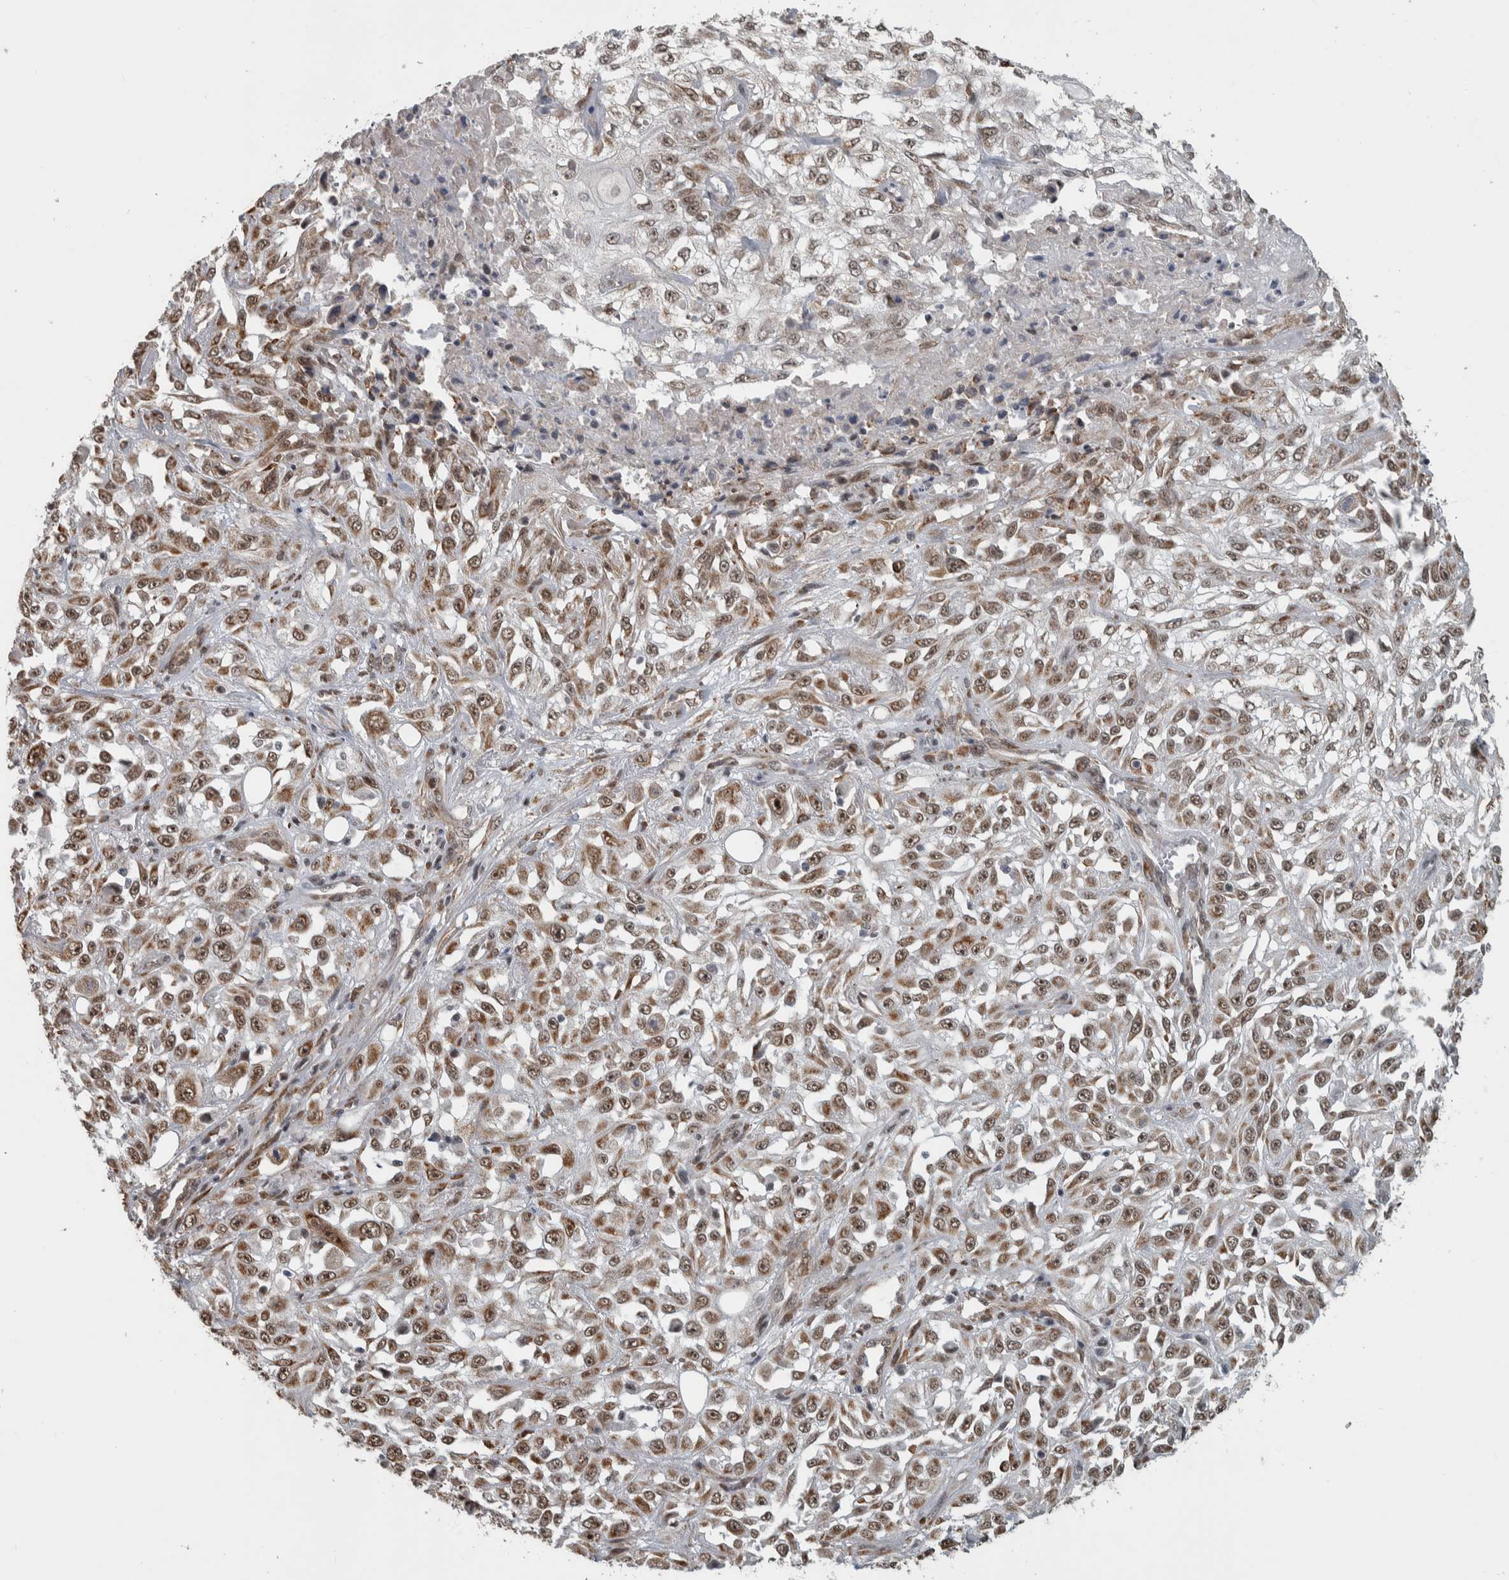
{"staining": {"intensity": "moderate", "quantity": "25%-75%", "location": "nuclear"}, "tissue": "skin cancer", "cell_type": "Tumor cells", "image_type": "cancer", "snomed": [{"axis": "morphology", "description": "Squamous cell carcinoma, NOS"}, {"axis": "morphology", "description": "Squamous cell carcinoma, metastatic, NOS"}, {"axis": "topography", "description": "Skin"}, {"axis": "topography", "description": "Lymph node"}], "caption": "A photomicrograph of skin cancer (metastatic squamous cell carcinoma) stained for a protein exhibits moderate nuclear brown staining in tumor cells. (Stains: DAB in brown, nuclei in blue, Microscopy: brightfield microscopy at high magnification).", "gene": "DDX42", "patient": {"sex": "male", "age": 75}}